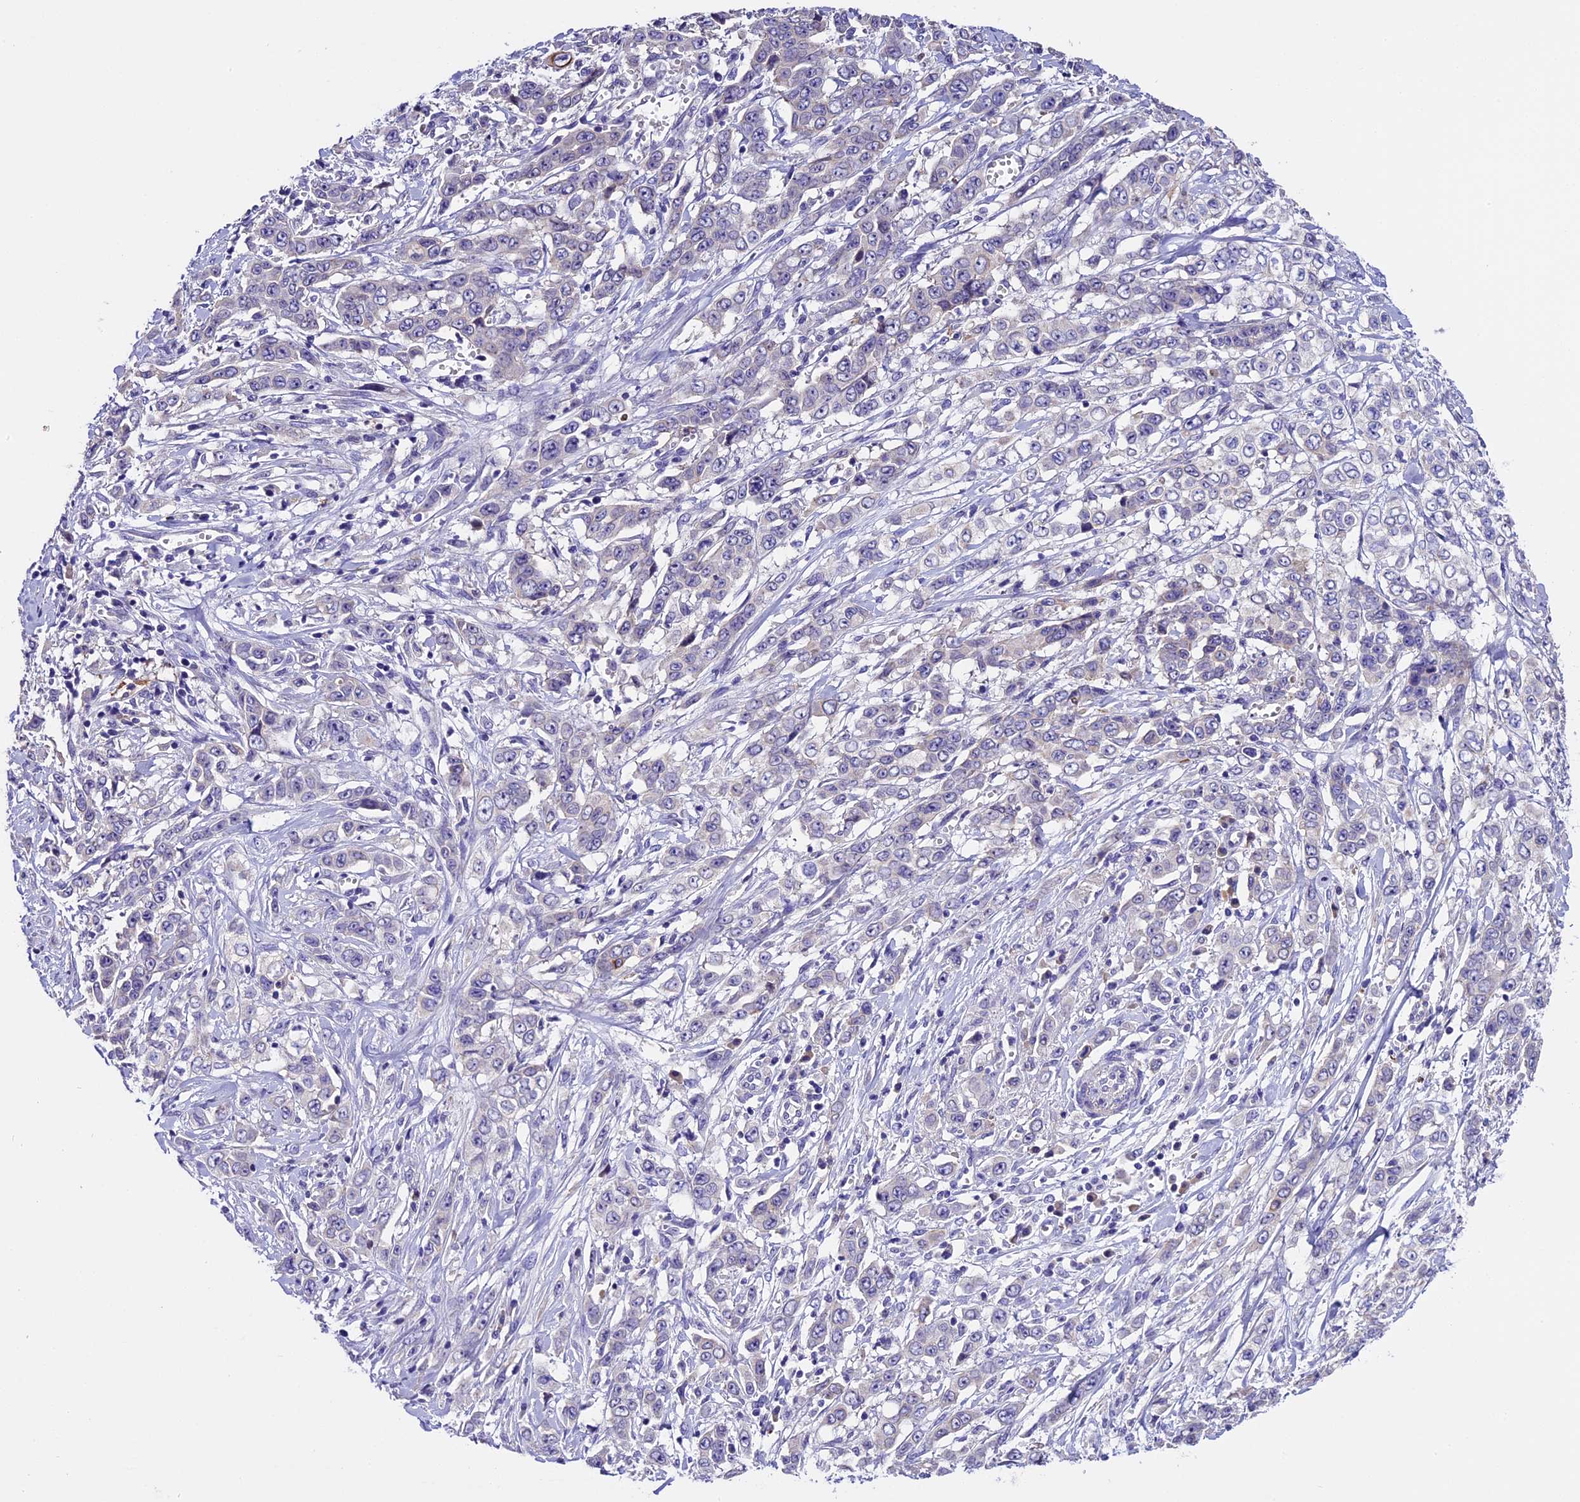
{"staining": {"intensity": "negative", "quantity": "none", "location": "none"}, "tissue": "stomach cancer", "cell_type": "Tumor cells", "image_type": "cancer", "snomed": [{"axis": "morphology", "description": "Adenocarcinoma, NOS"}, {"axis": "topography", "description": "Stomach, upper"}], "caption": "The immunohistochemistry (IHC) photomicrograph has no significant expression in tumor cells of stomach cancer tissue.", "gene": "NOD2", "patient": {"sex": "male", "age": 62}}